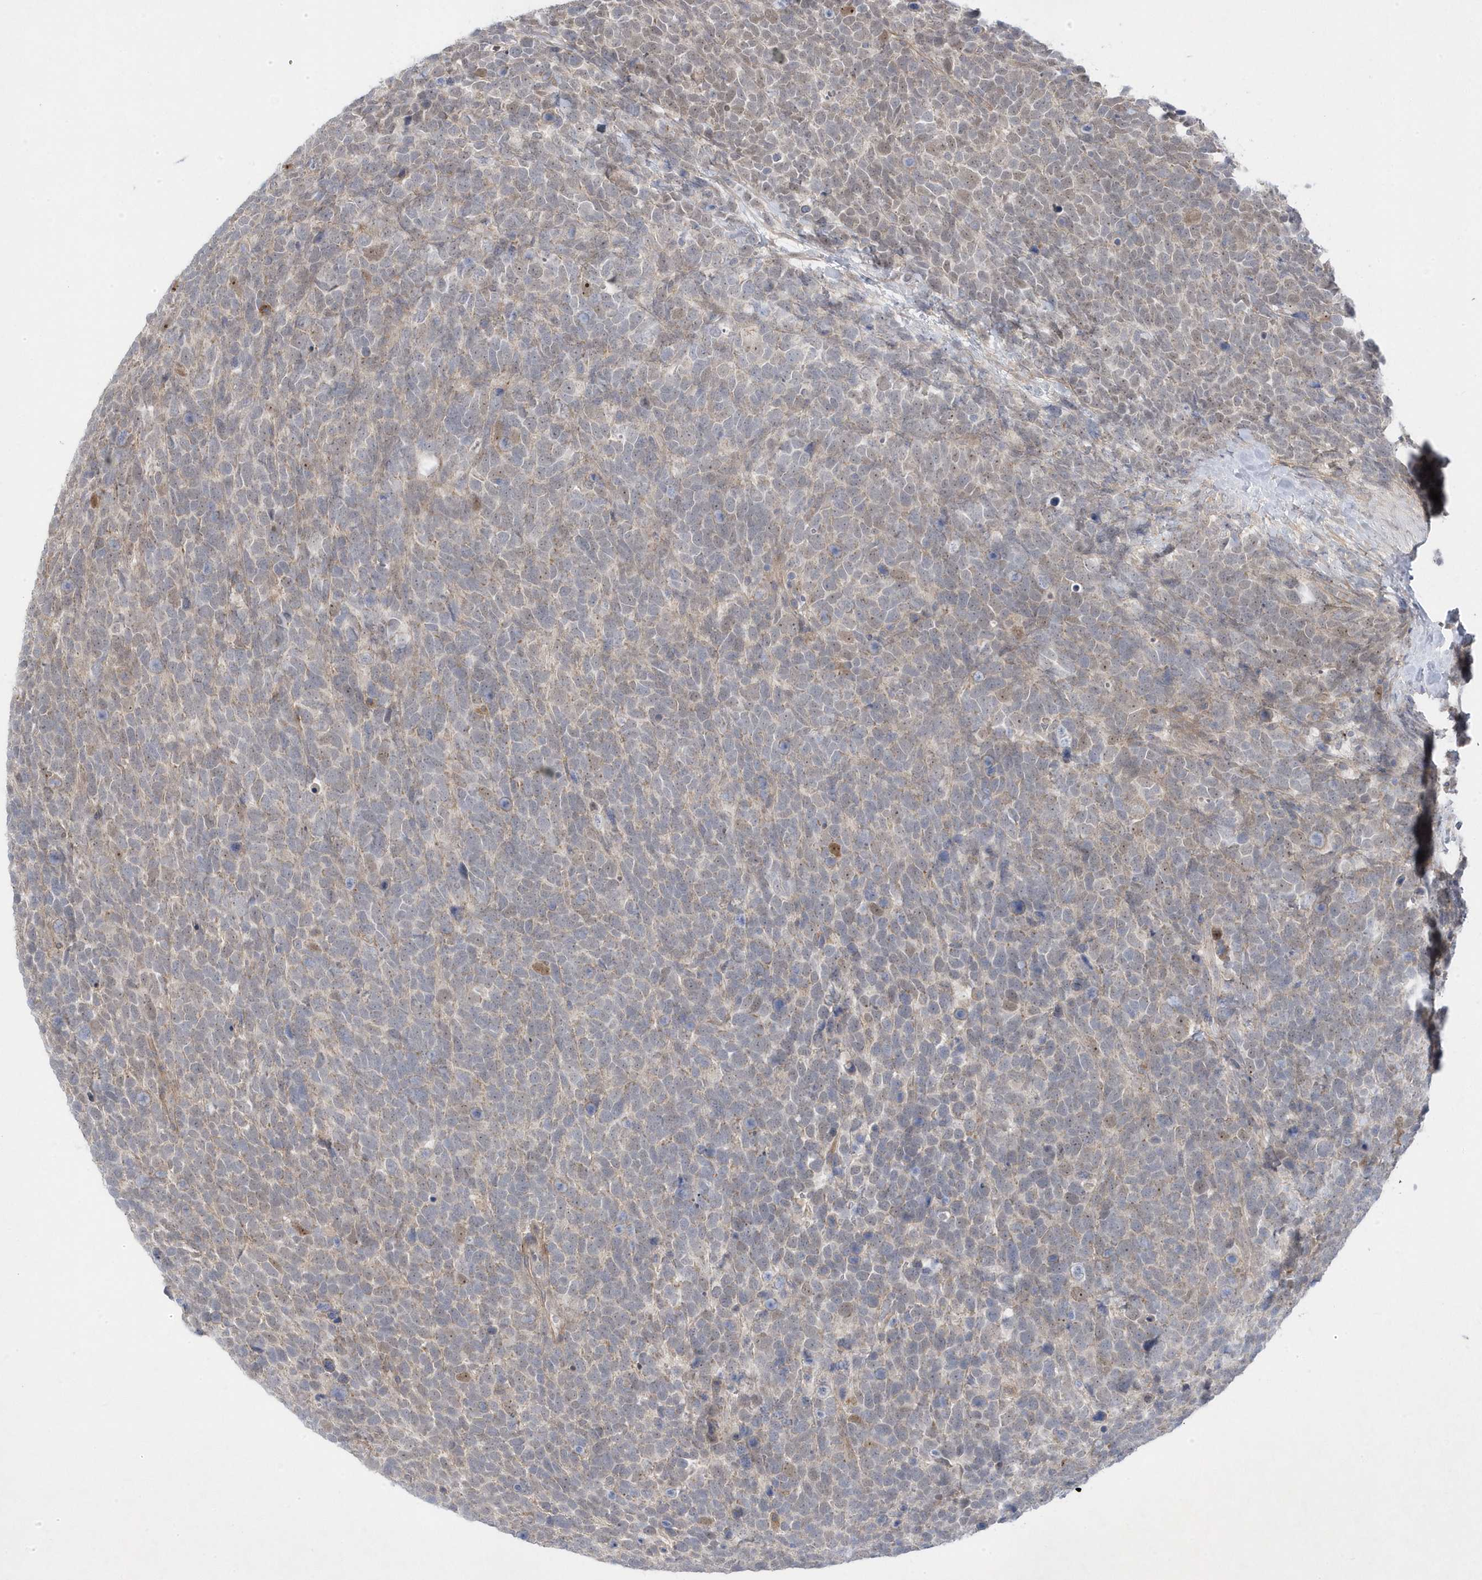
{"staining": {"intensity": "weak", "quantity": "<25%", "location": "cytoplasmic/membranous"}, "tissue": "urothelial cancer", "cell_type": "Tumor cells", "image_type": "cancer", "snomed": [{"axis": "morphology", "description": "Urothelial carcinoma, High grade"}, {"axis": "topography", "description": "Urinary bladder"}], "caption": "Immunohistochemistry (IHC) photomicrograph of neoplastic tissue: human high-grade urothelial carcinoma stained with DAB shows no significant protein positivity in tumor cells.", "gene": "ANAPC1", "patient": {"sex": "female", "age": 82}}